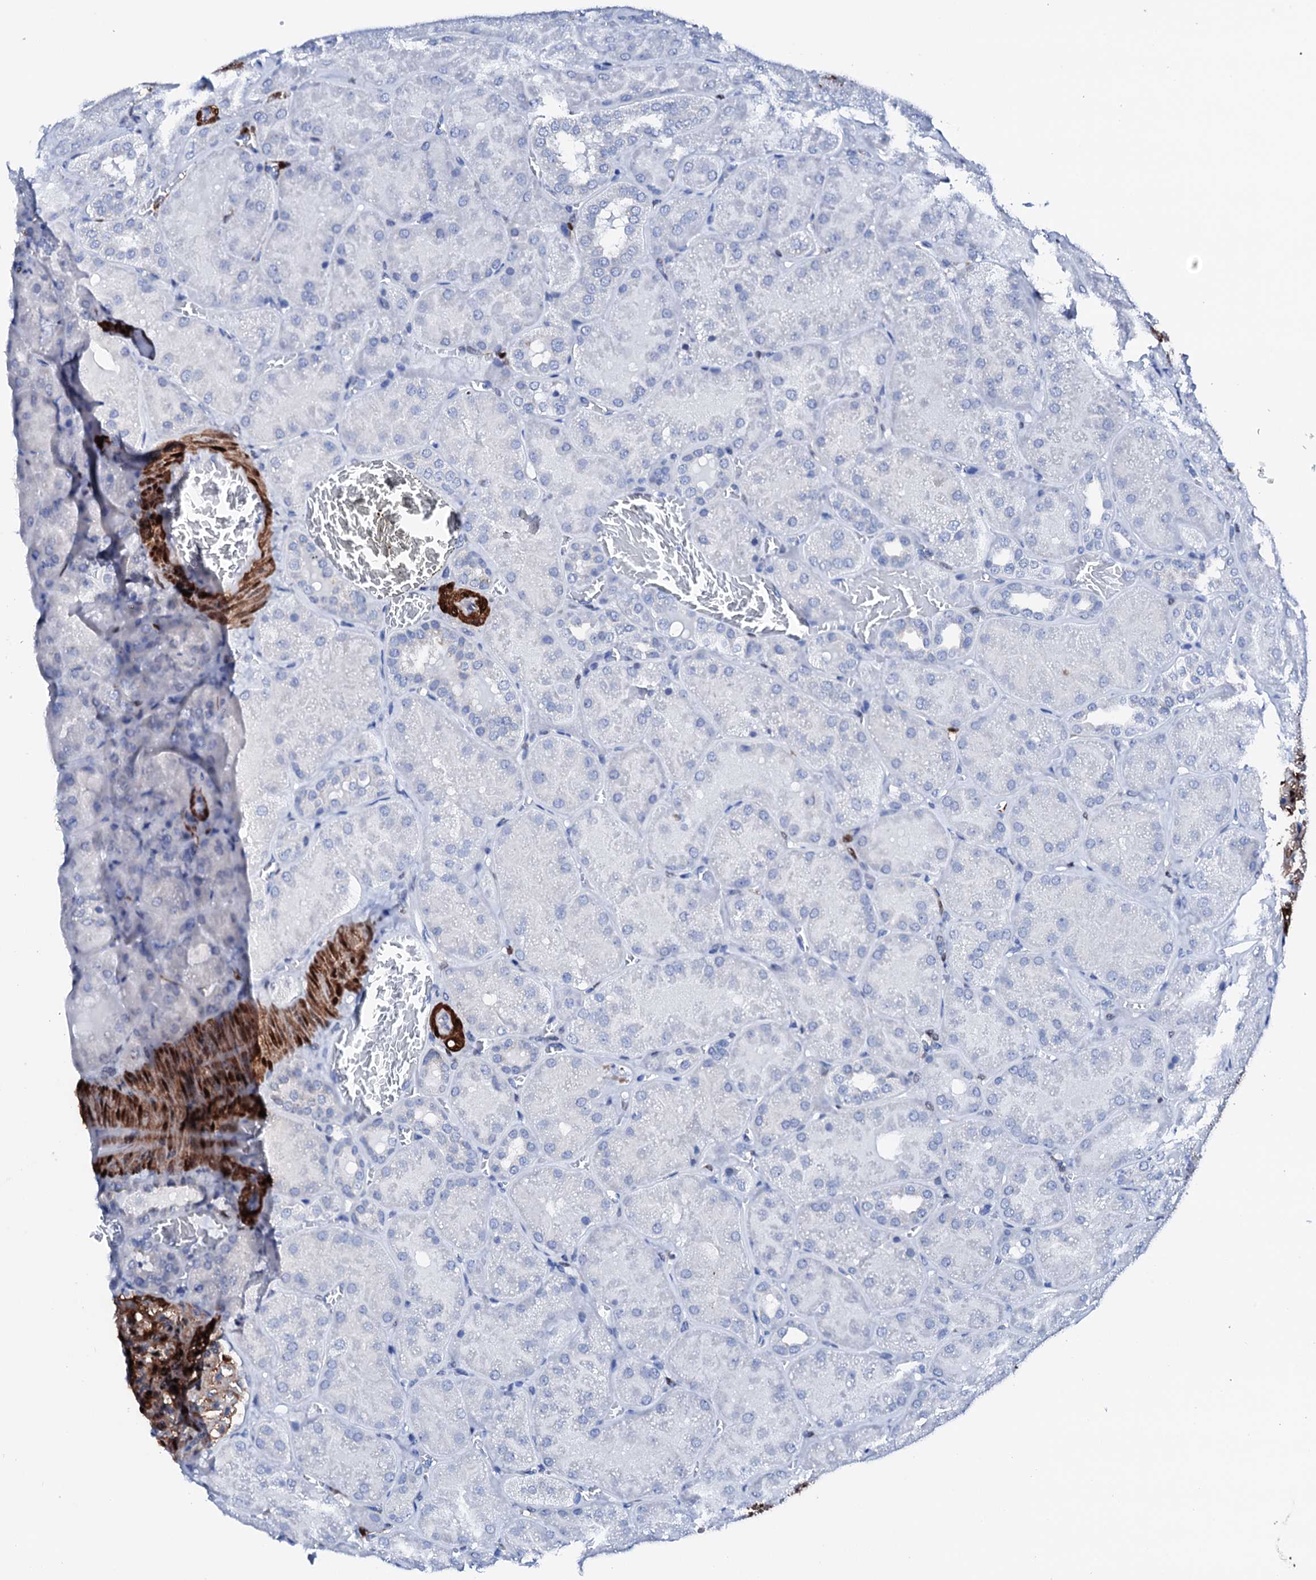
{"staining": {"intensity": "moderate", "quantity": "25%-75%", "location": "cytoplasmic/membranous,nuclear"}, "tissue": "kidney", "cell_type": "Cells in glomeruli", "image_type": "normal", "snomed": [{"axis": "morphology", "description": "Normal tissue, NOS"}, {"axis": "topography", "description": "Kidney"}], "caption": "This is a photomicrograph of immunohistochemistry staining of benign kidney, which shows moderate staining in the cytoplasmic/membranous,nuclear of cells in glomeruli.", "gene": "NRIP2", "patient": {"sex": "male", "age": 28}}